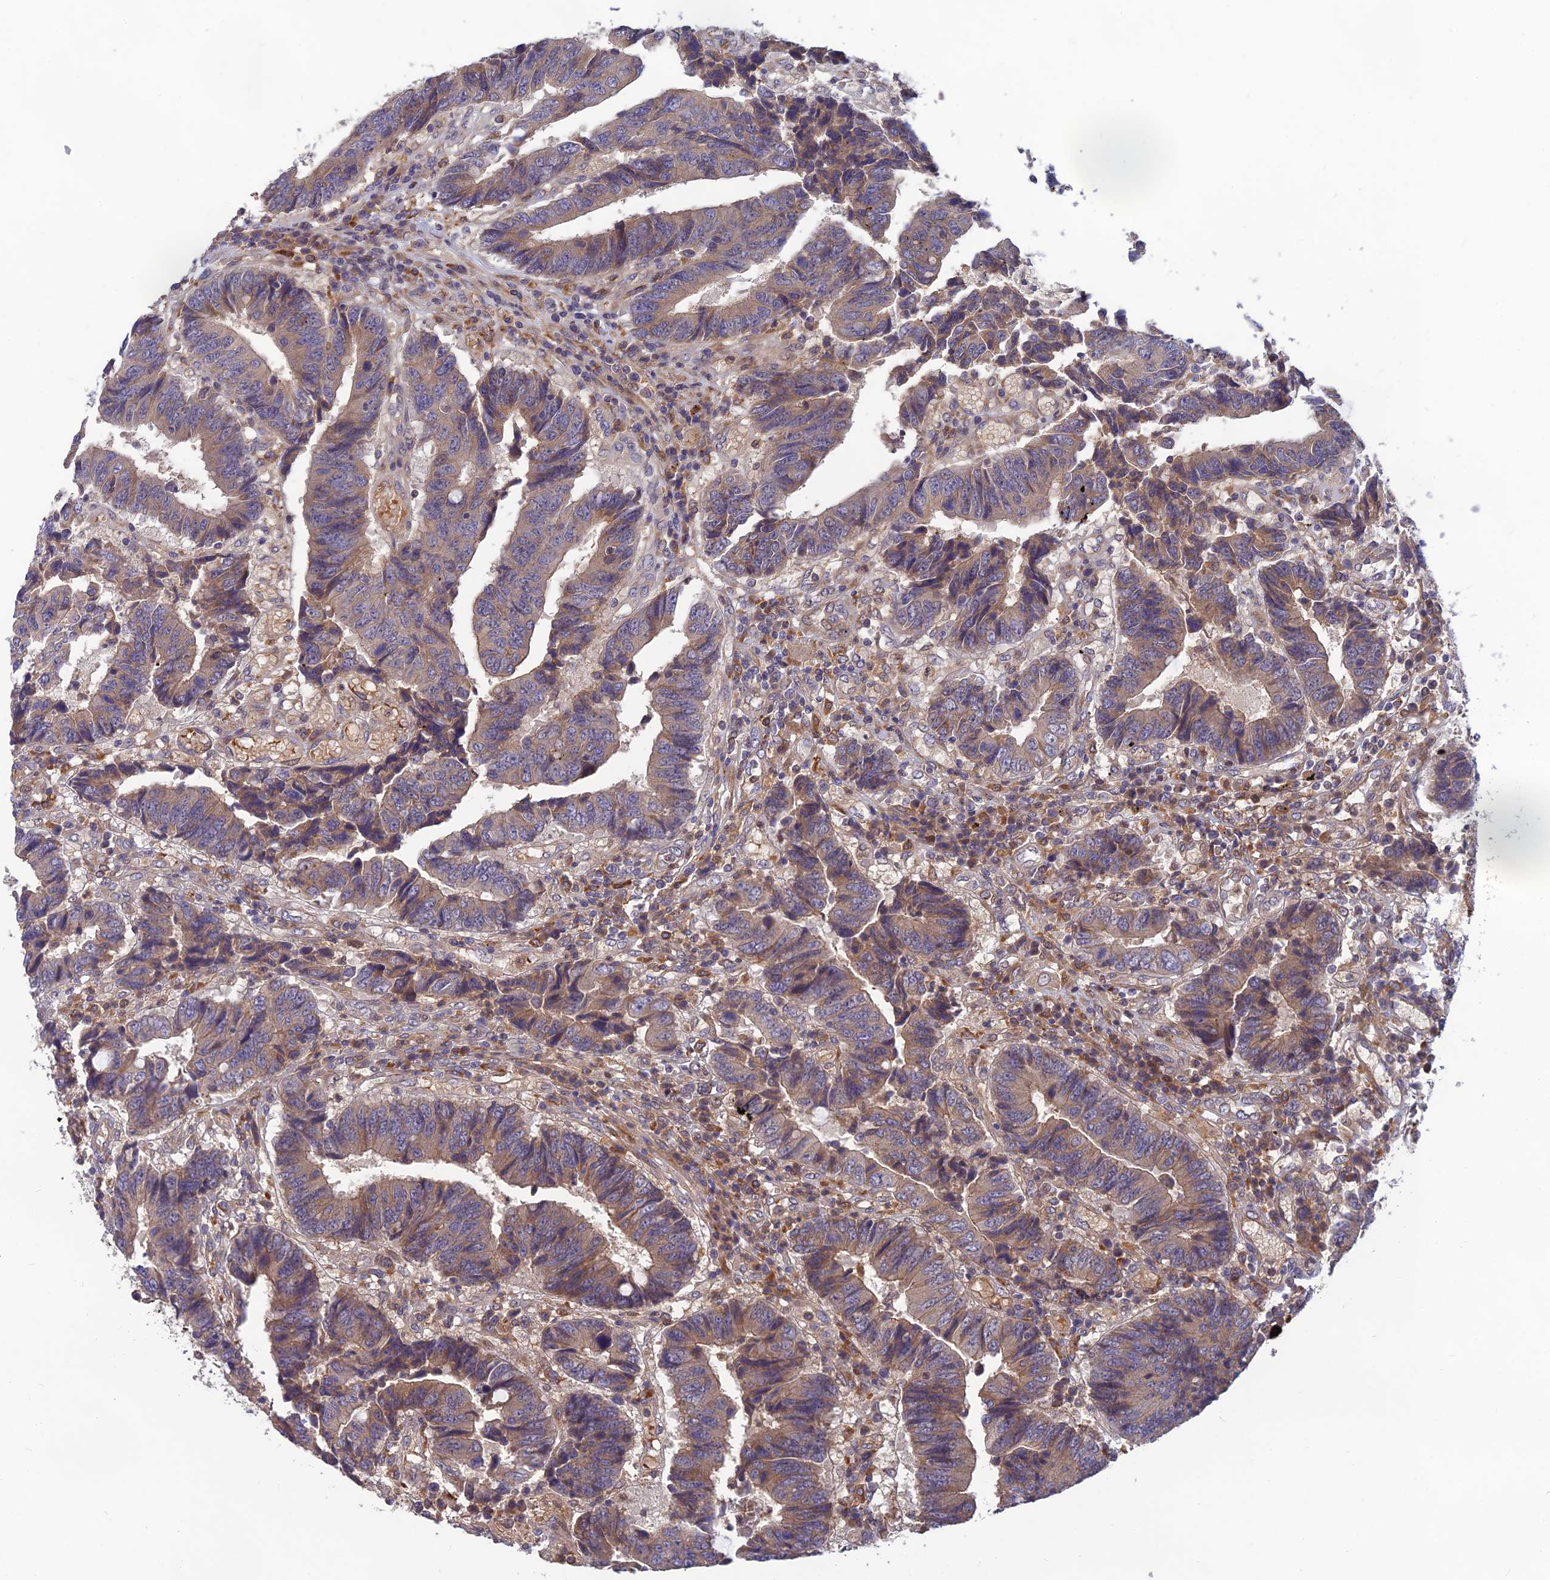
{"staining": {"intensity": "weak", "quantity": "25%-75%", "location": "cytoplasmic/membranous"}, "tissue": "colorectal cancer", "cell_type": "Tumor cells", "image_type": "cancer", "snomed": [{"axis": "morphology", "description": "Adenocarcinoma, NOS"}, {"axis": "topography", "description": "Rectum"}], "caption": "Approximately 25%-75% of tumor cells in colorectal adenocarcinoma exhibit weak cytoplasmic/membranous protein staining as visualized by brown immunohistochemical staining.", "gene": "FAM151B", "patient": {"sex": "male", "age": 84}}